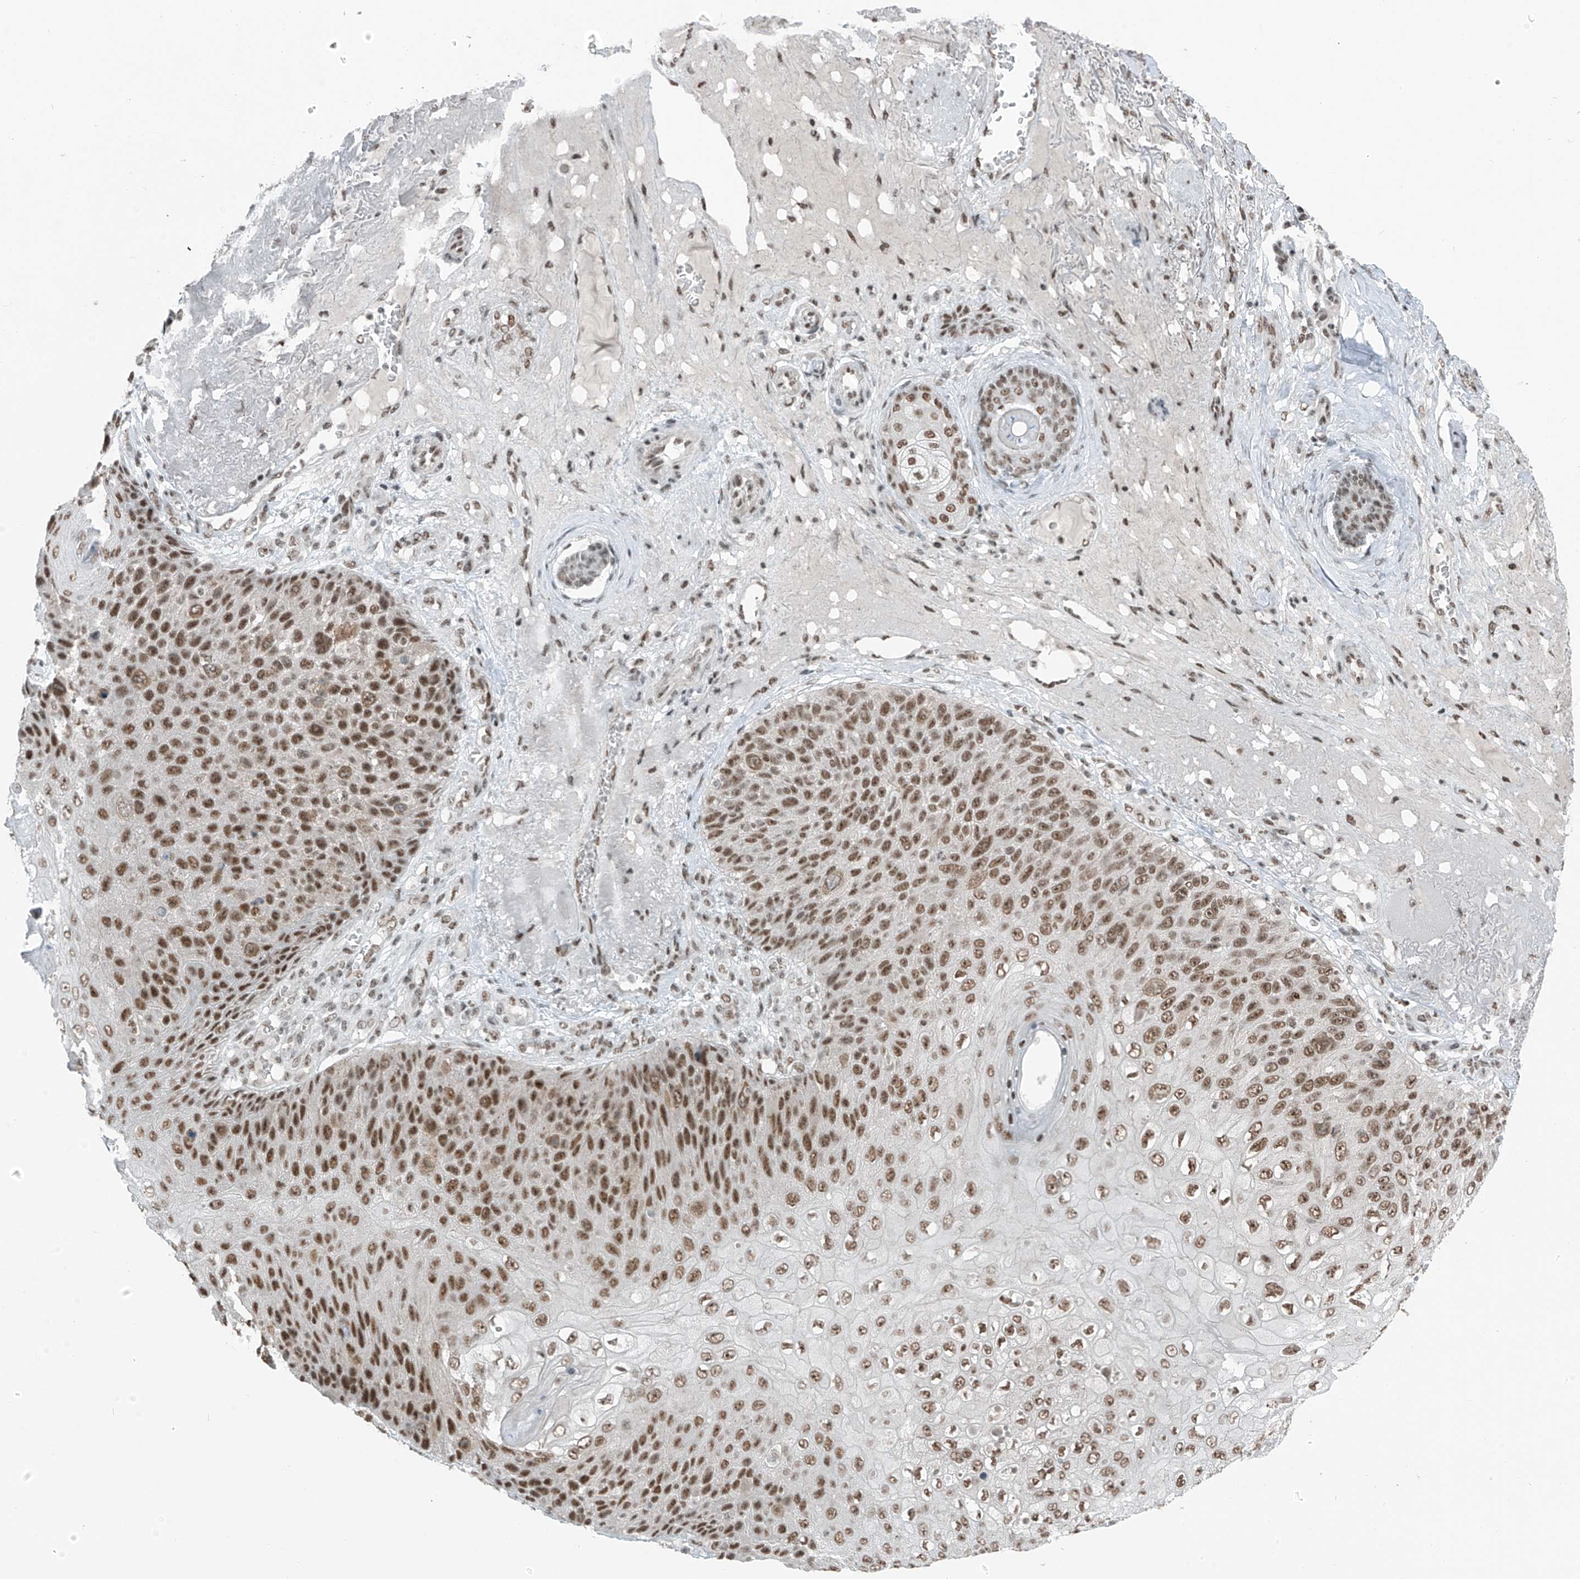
{"staining": {"intensity": "moderate", "quantity": ">75%", "location": "nuclear"}, "tissue": "skin cancer", "cell_type": "Tumor cells", "image_type": "cancer", "snomed": [{"axis": "morphology", "description": "Squamous cell carcinoma, NOS"}, {"axis": "topography", "description": "Skin"}], "caption": "An image of skin cancer stained for a protein reveals moderate nuclear brown staining in tumor cells. (DAB (3,3'-diaminobenzidine) IHC, brown staining for protein, blue staining for nuclei).", "gene": "WRNIP1", "patient": {"sex": "female", "age": 88}}